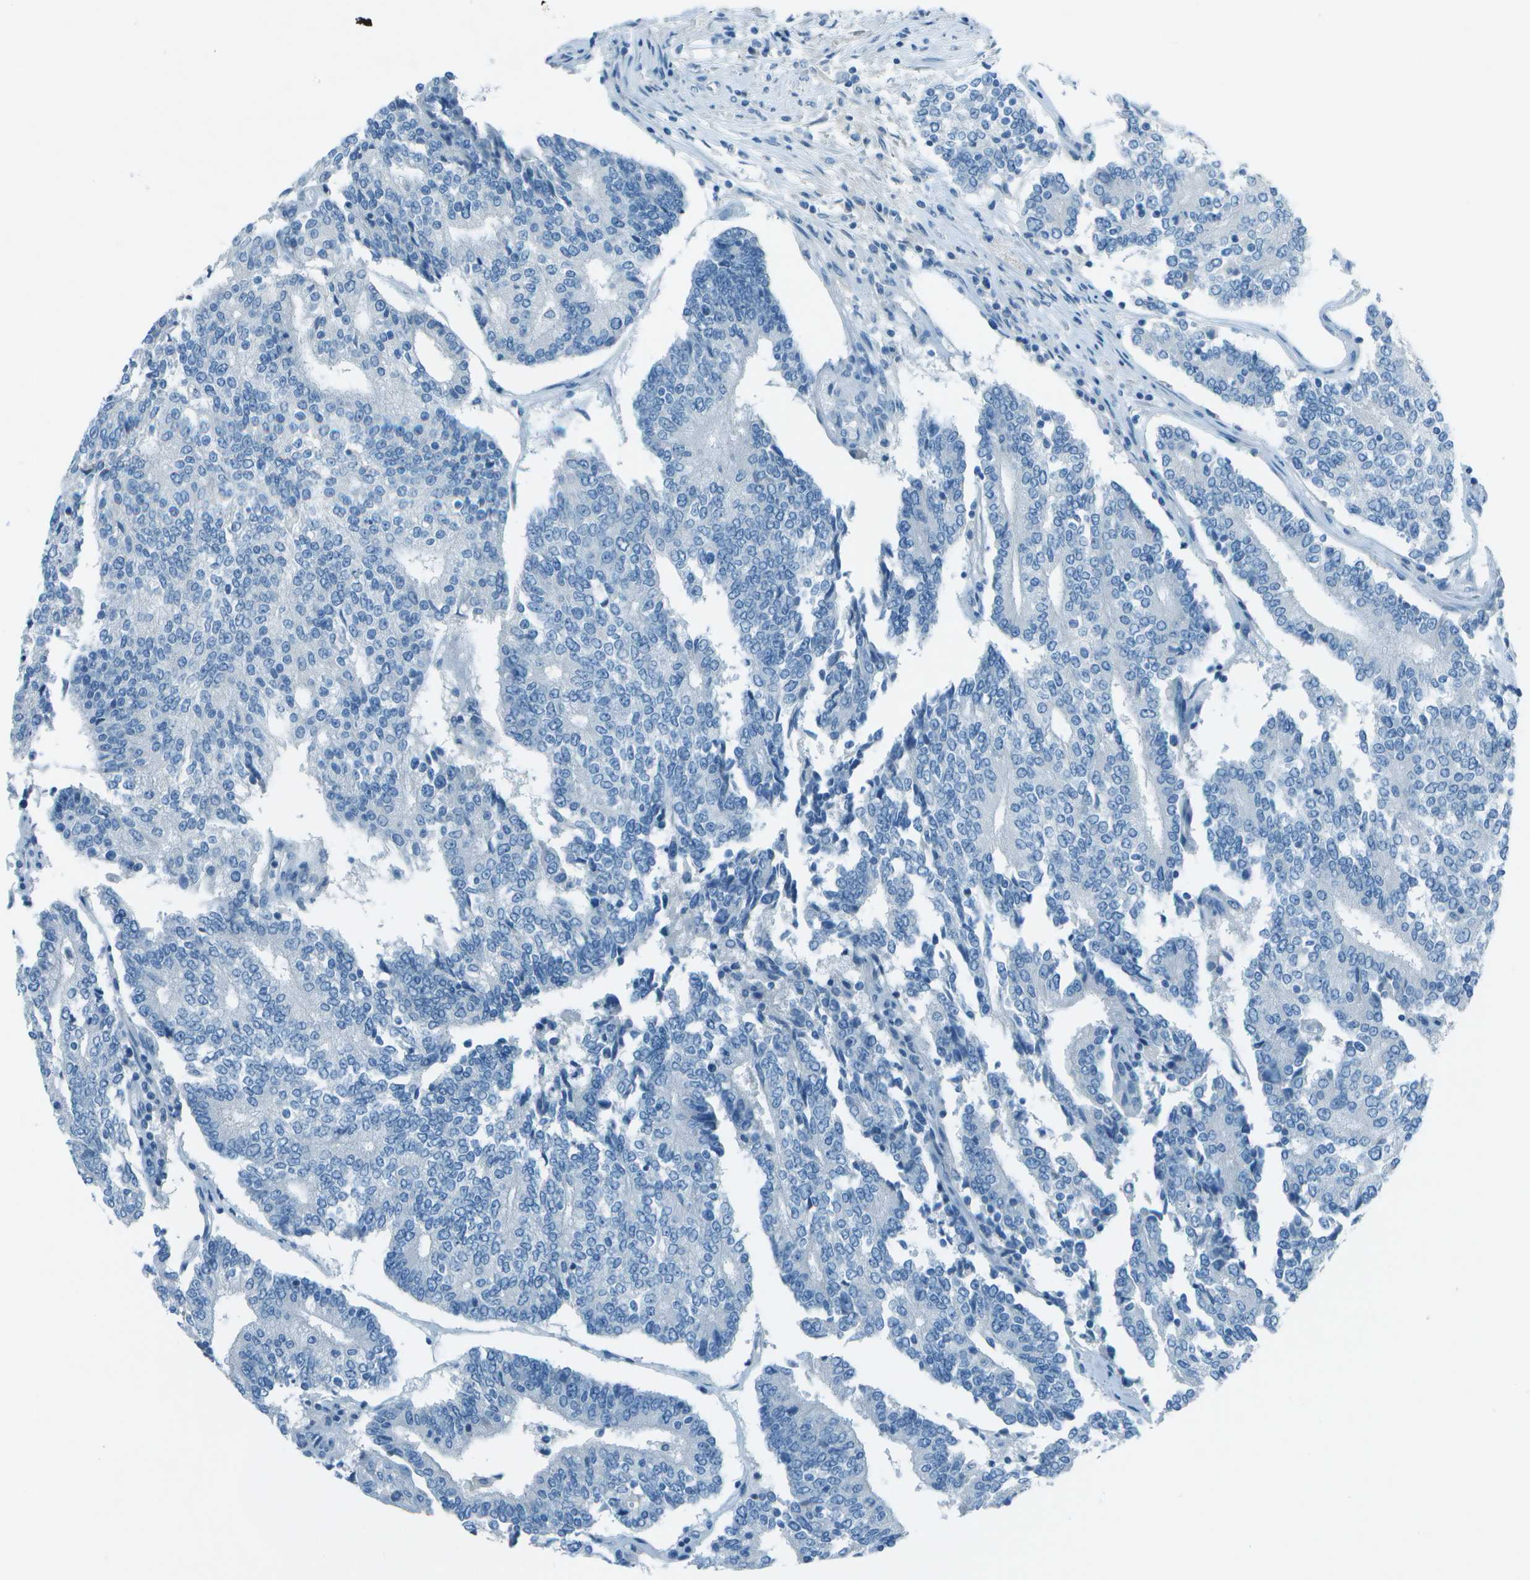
{"staining": {"intensity": "negative", "quantity": "none", "location": "none"}, "tissue": "prostate cancer", "cell_type": "Tumor cells", "image_type": "cancer", "snomed": [{"axis": "morphology", "description": "Normal tissue, NOS"}, {"axis": "morphology", "description": "Adenocarcinoma, High grade"}, {"axis": "topography", "description": "Prostate"}, {"axis": "topography", "description": "Seminal veicle"}], "caption": "Immunohistochemistry micrograph of human prostate cancer (adenocarcinoma (high-grade)) stained for a protein (brown), which reveals no positivity in tumor cells. The staining was performed using DAB to visualize the protein expression in brown, while the nuclei were stained in blue with hematoxylin (Magnification: 20x).", "gene": "FGF1", "patient": {"sex": "male", "age": 55}}